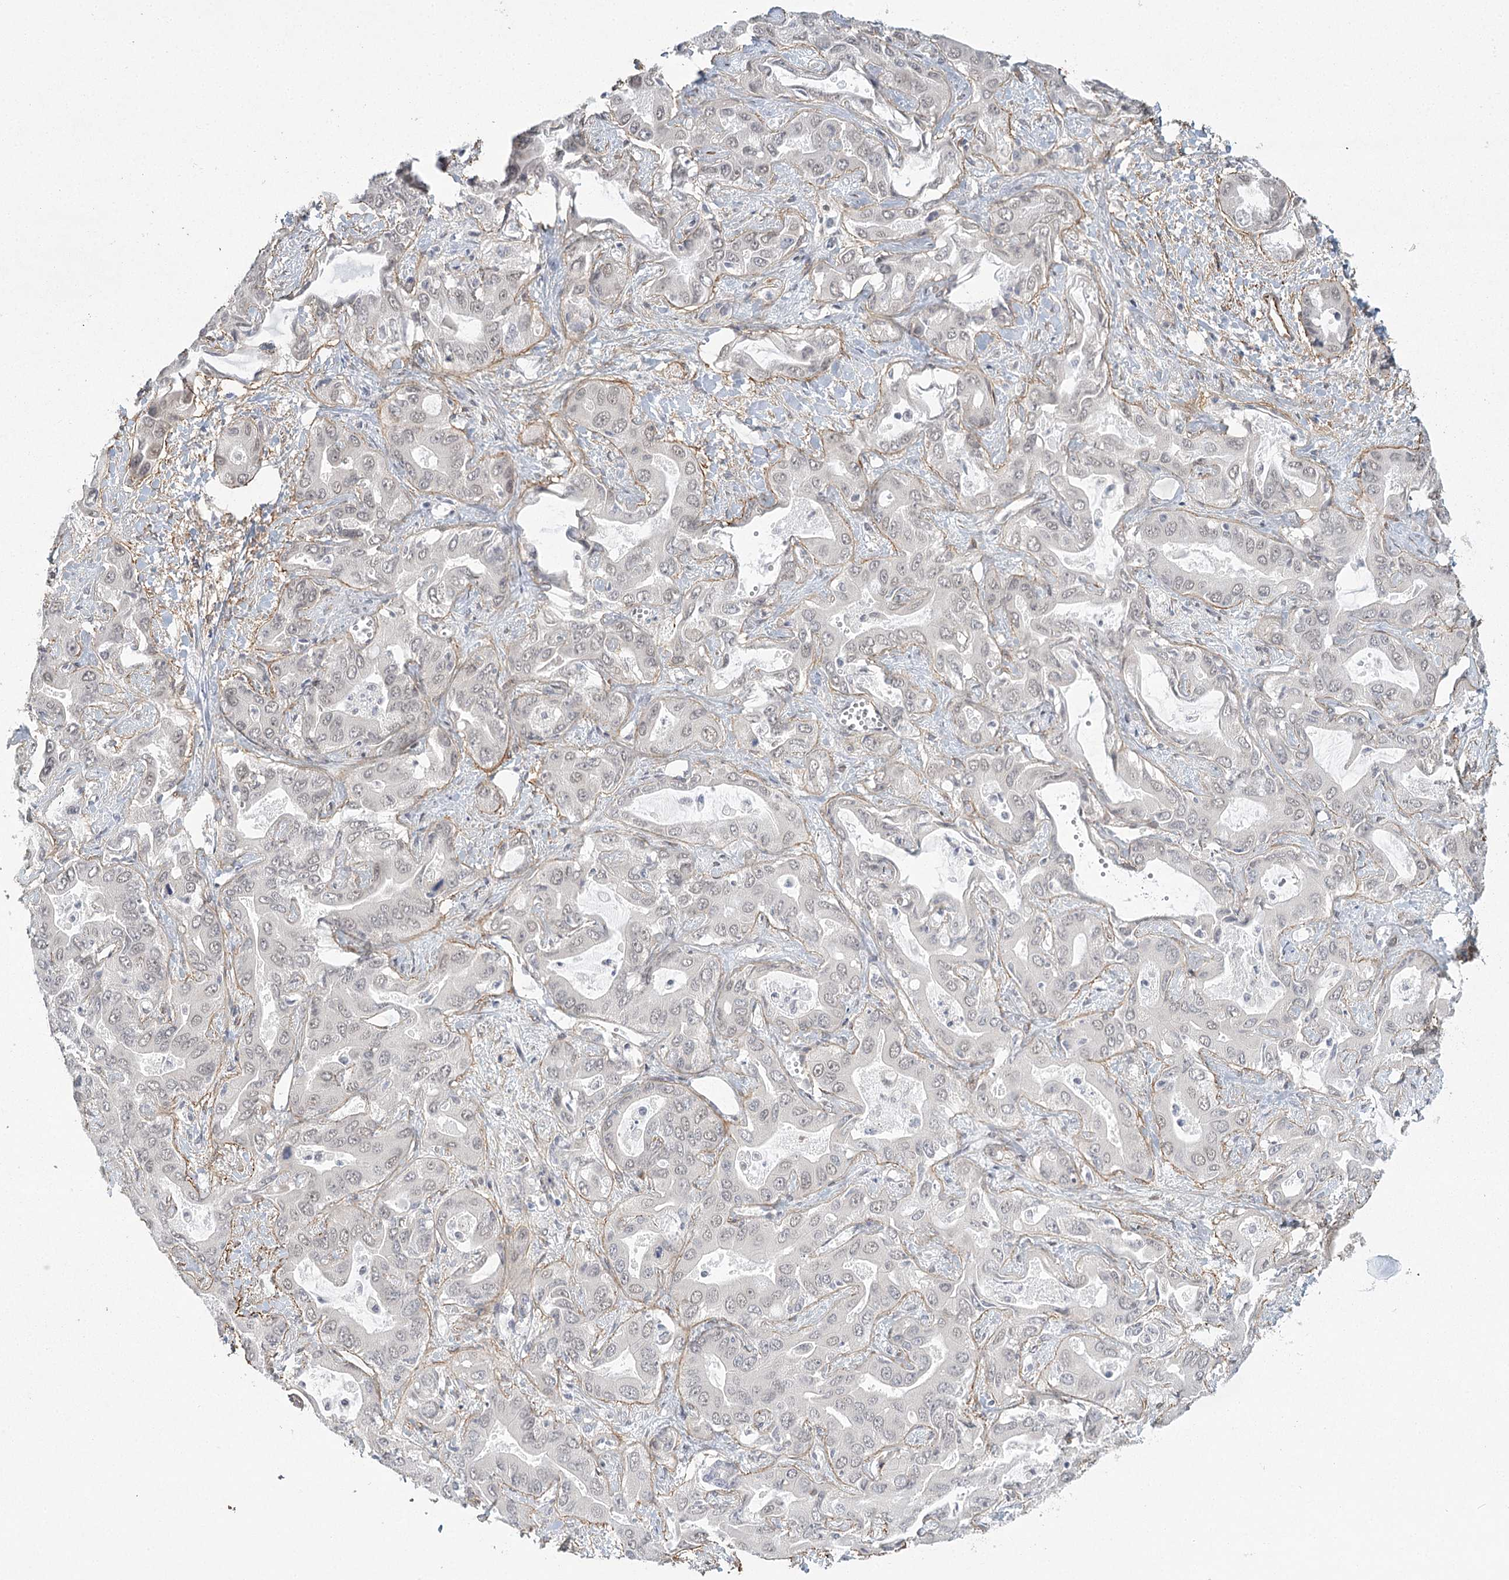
{"staining": {"intensity": "negative", "quantity": "none", "location": "none"}, "tissue": "liver cancer", "cell_type": "Tumor cells", "image_type": "cancer", "snomed": [{"axis": "morphology", "description": "Cholangiocarcinoma"}, {"axis": "topography", "description": "Liver"}], "caption": "The histopathology image shows no staining of tumor cells in cholangiocarcinoma (liver).", "gene": "MED28", "patient": {"sex": "female", "age": 52}}